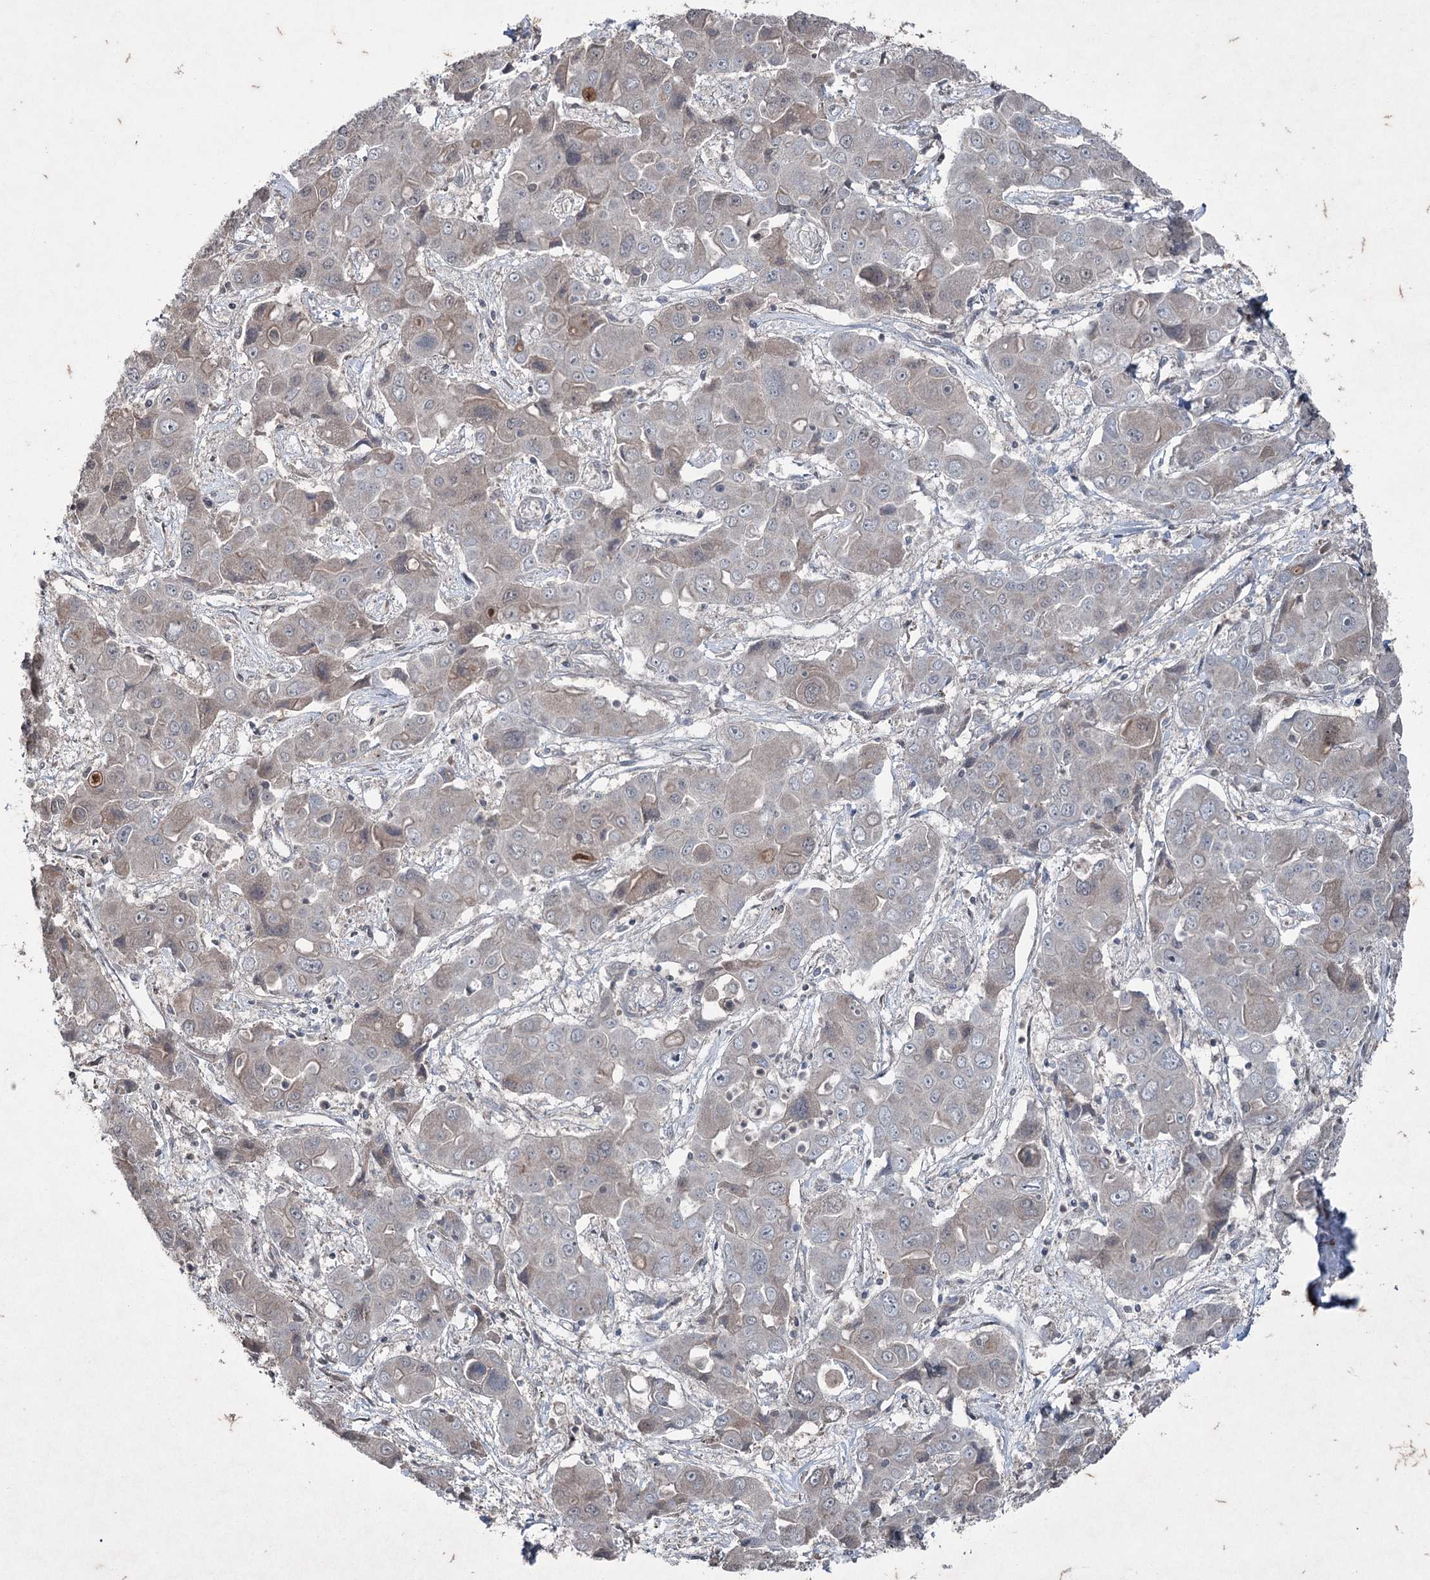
{"staining": {"intensity": "negative", "quantity": "none", "location": "none"}, "tissue": "liver cancer", "cell_type": "Tumor cells", "image_type": "cancer", "snomed": [{"axis": "morphology", "description": "Cholangiocarcinoma"}, {"axis": "topography", "description": "Liver"}], "caption": "High power microscopy photomicrograph of an IHC histopathology image of liver cholangiocarcinoma, revealing no significant expression in tumor cells.", "gene": "PGLYRP2", "patient": {"sex": "male", "age": 67}}